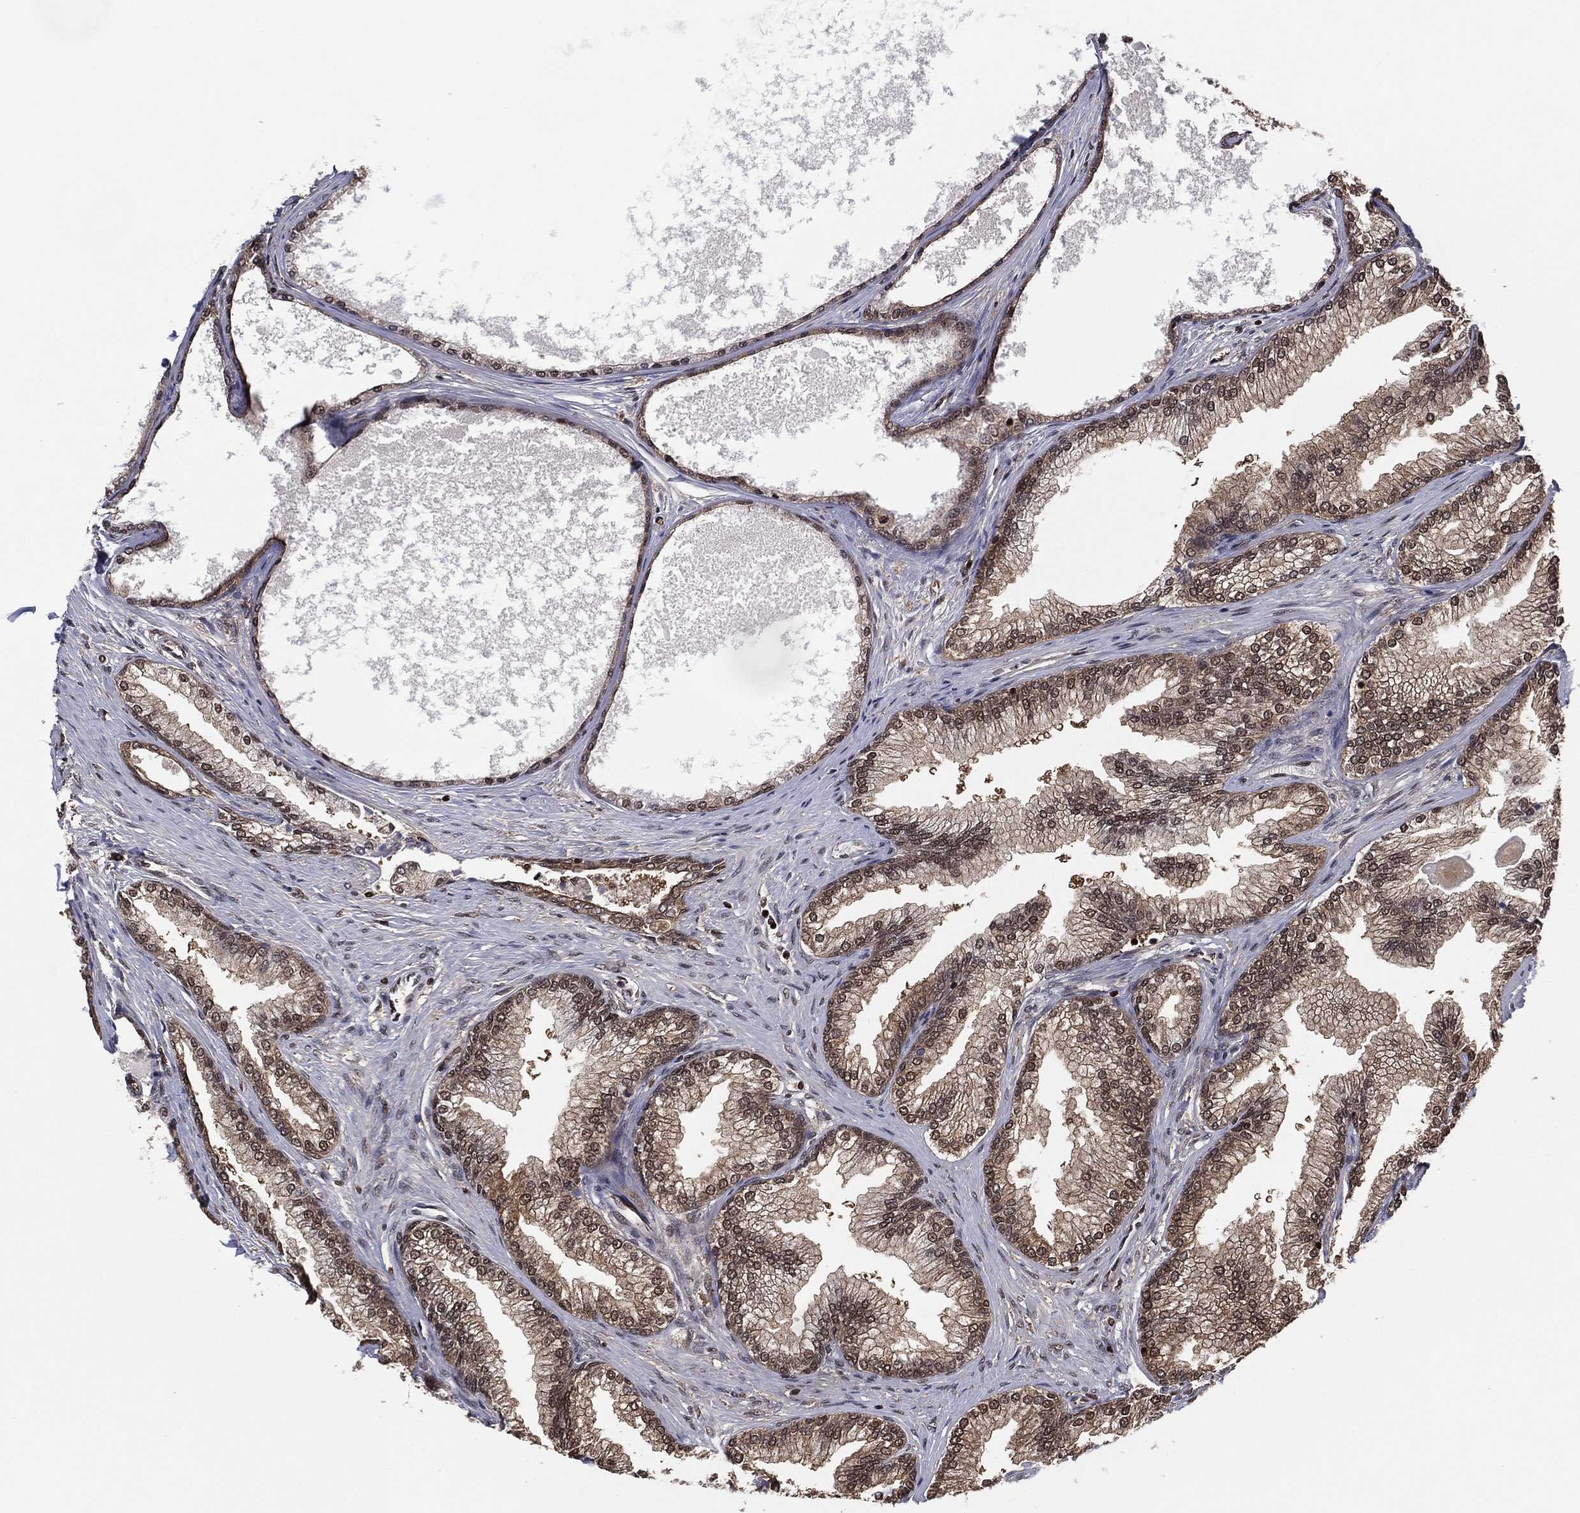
{"staining": {"intensity": "moderate", "quantity": ">75%", "location": "cytoplasmic/membranous,nuclear"}, "tissue": "prostate", "cell_type": "Glandular cells", "image_type": "normal", "snomed": [{"axis": "morphology", "description": "Normal tissue, NOS"}, {"axis": "topography", "description": "Prostate"}], "caption": "Prostate stained with a brown dye shows moderate cytoplasmic/membranous,nuclear positive expression in approximately >75% of glandular cells.", "gene": "PSMA1", "patient": {"sex": "male", "age": 72}}